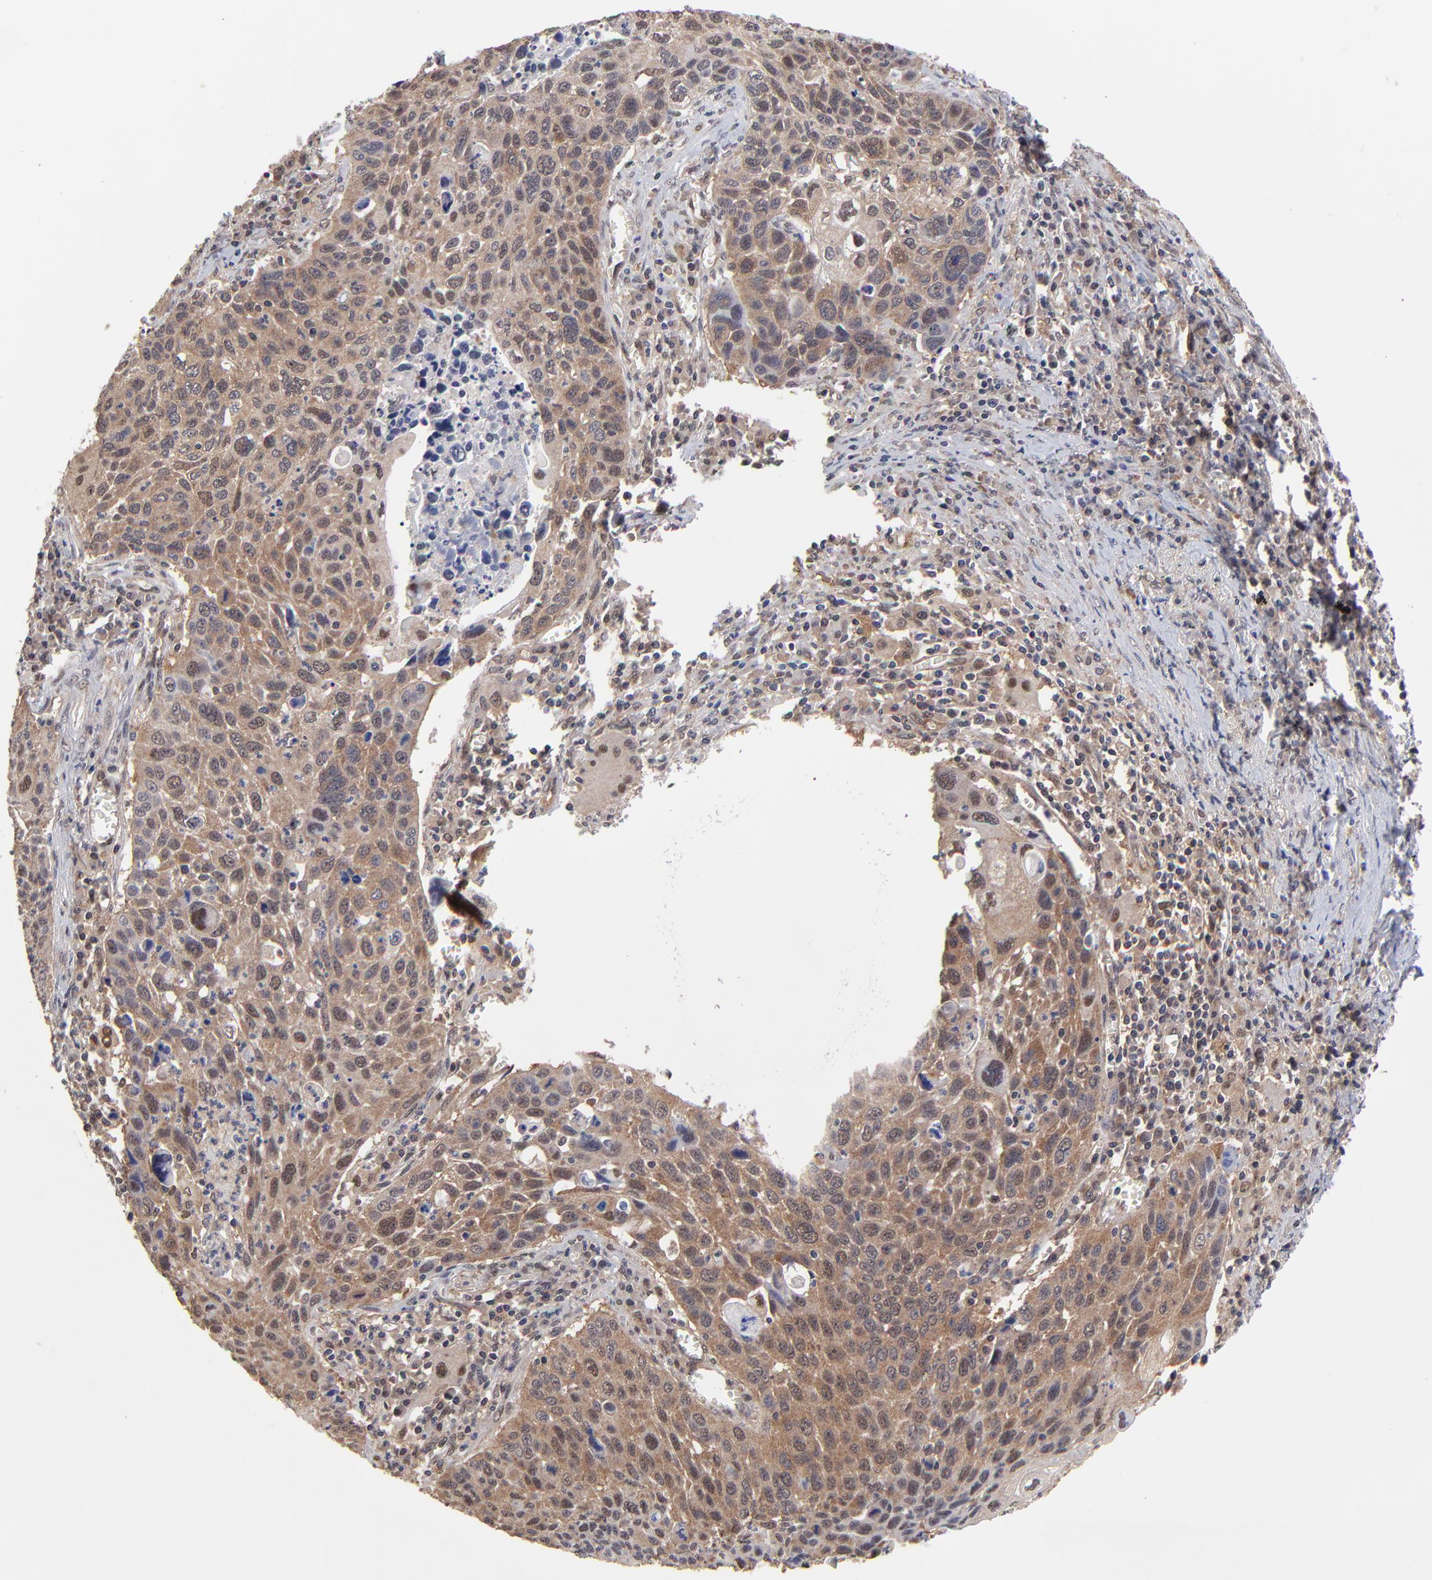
{"staining": {"intensity": "moderate", "quantity": "25%-75%", "location": "cytoplasmic/membranous,nuclear"}, "tissue": "lung cancer", "cell_type": "Tumor cells", "image_type": "cancer", "snomed": [{"axis": "morphology", "description": "Squamous cell carcinoma, NOS"}, {"axis": "topography", "description": "Lung"}], "caption": "An image of lung squamous cell carcinoma stained for a protein reveals moderate cytoplasmic/membranous and nuclear brown staining in tumor cells. (IHC, brightfield microscopy, high magnification).", "gene": "PSMC4", "patient": {"sex": "male", "age": 68}}